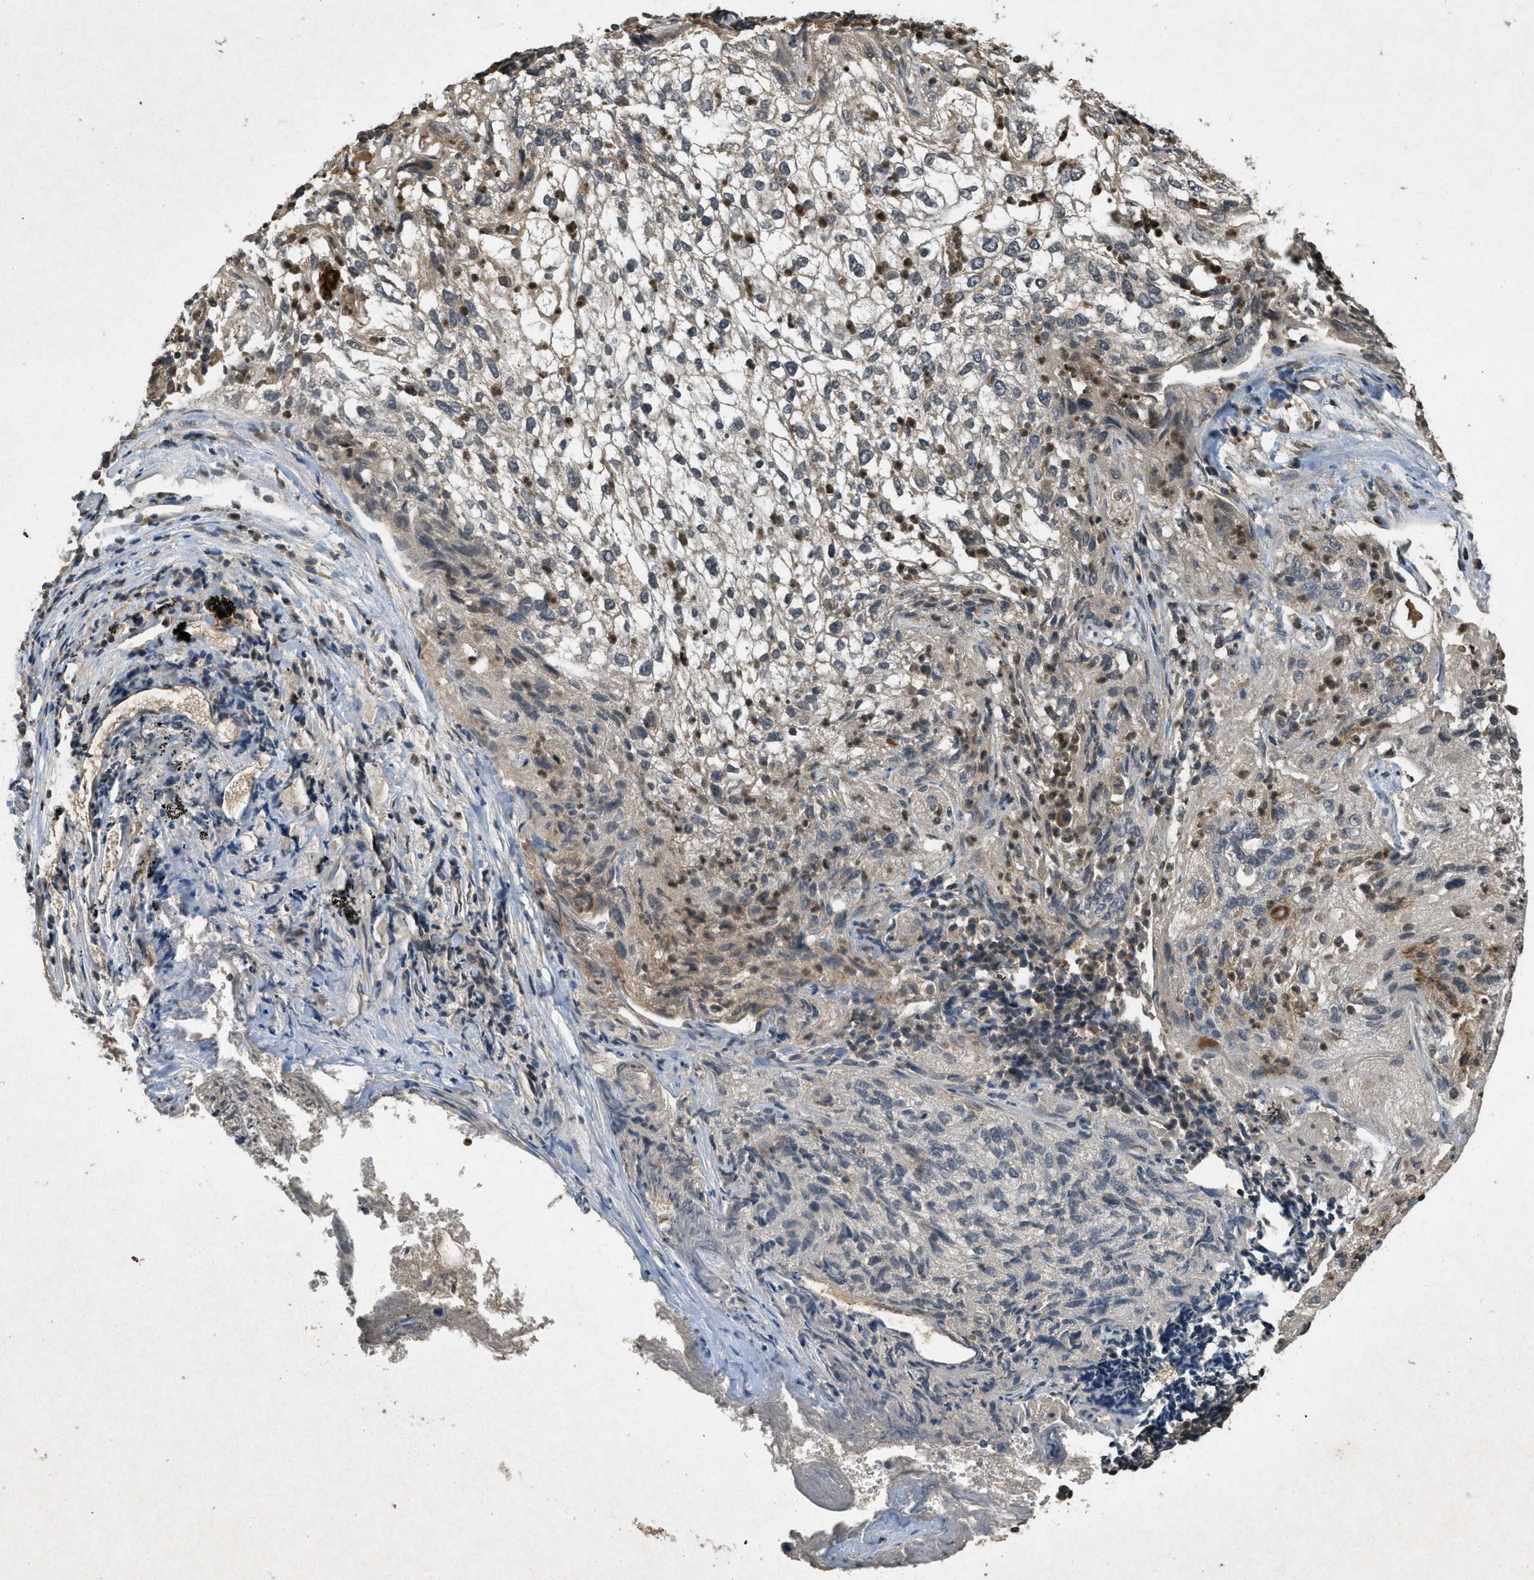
{"staining": {"intensity": "weak", "quantity": "25%-75%", "location": "cytoplasmic/membranous"}, "tissue": "lung cancer", "cell_type": "Tumor cells", "image_type": "cancer", "snomed": [{"axis": "morphology", "description": "Inflammation, NOS"}, {"axis": "morphology", "description": "Squamous cell carcinoma, NOS"}, {"axis": "topography", "description": "Lymph node"}, {"axis": "topography", "description": "Soft tissue"}, {"axis": "topography", "description": "Lung"}], "caption": "High-magnification brightfield microscopy of lung squamous cell carcinoma stained with DAB (3,3'-diaminobenzidine) (brown) and counterstained with hematoxylin (blue). tumor cells exhibit weak cytoplasmic/membranous positivity is present in approximately25%-75% of cells.", "gene": "ATG7", "patient": {"sex": "male", "age": 66}}